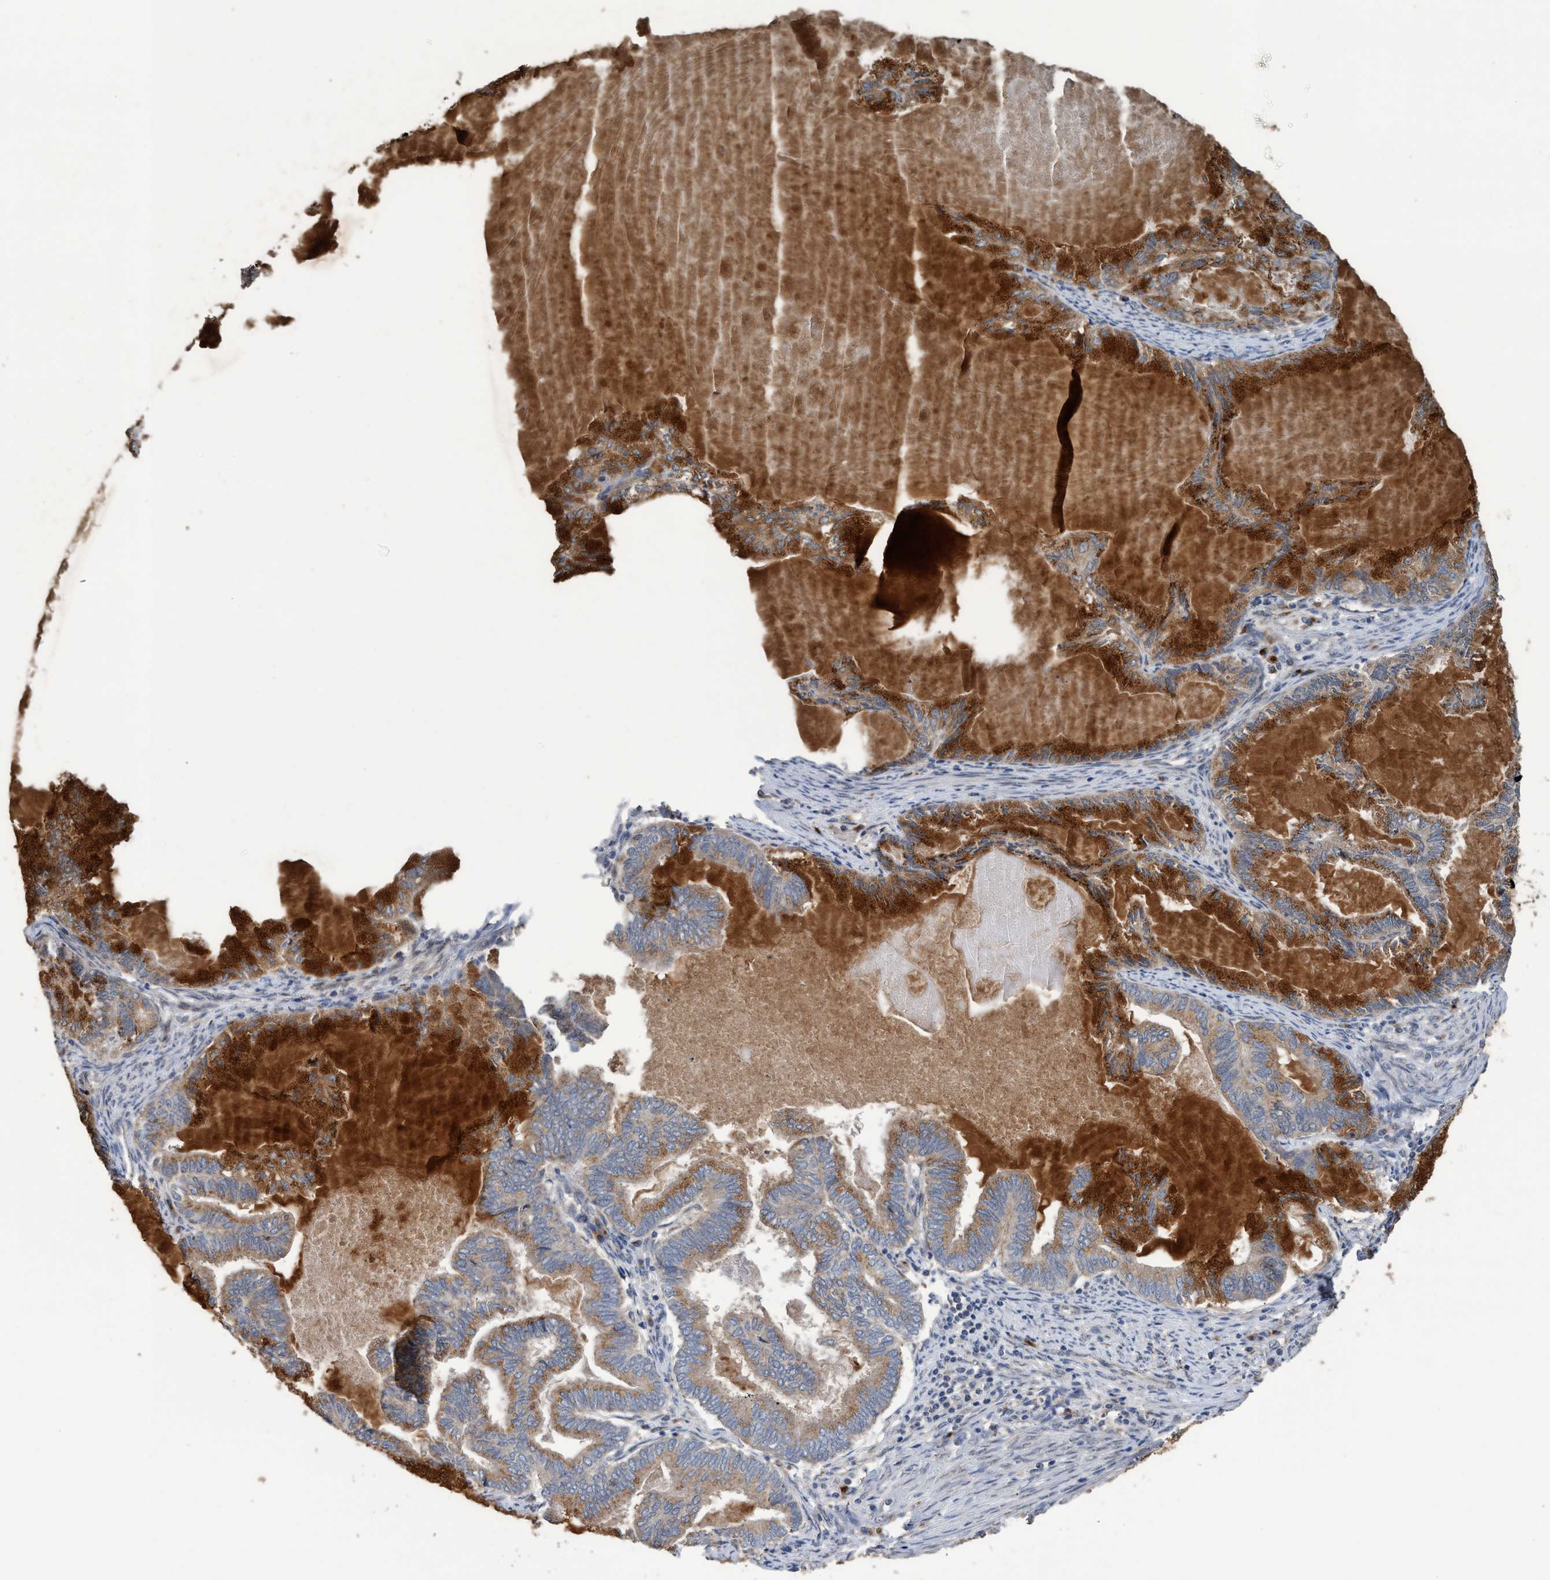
{"staining": {"intensity": "strong", "quantity": "25%-75%", "location": "cytoplasmic/membranous"}, "tissue": "endometrial cancer", "cell_type": "Tumor cells", "image_type": "cancer", "snomed": [{"axis": "morphology", "description": "Adenocarcinoma, NOS"}, {"axis": "topography", "description": "Endometrium"}], "caption": "Endometrial cancer stained with IHC demonstrates strong cytoplasmic/membranous staining in approximately 25%-75% of tumor cells.", "gene": "MACC1", "patient": {"sex": "female", "age": 86}}